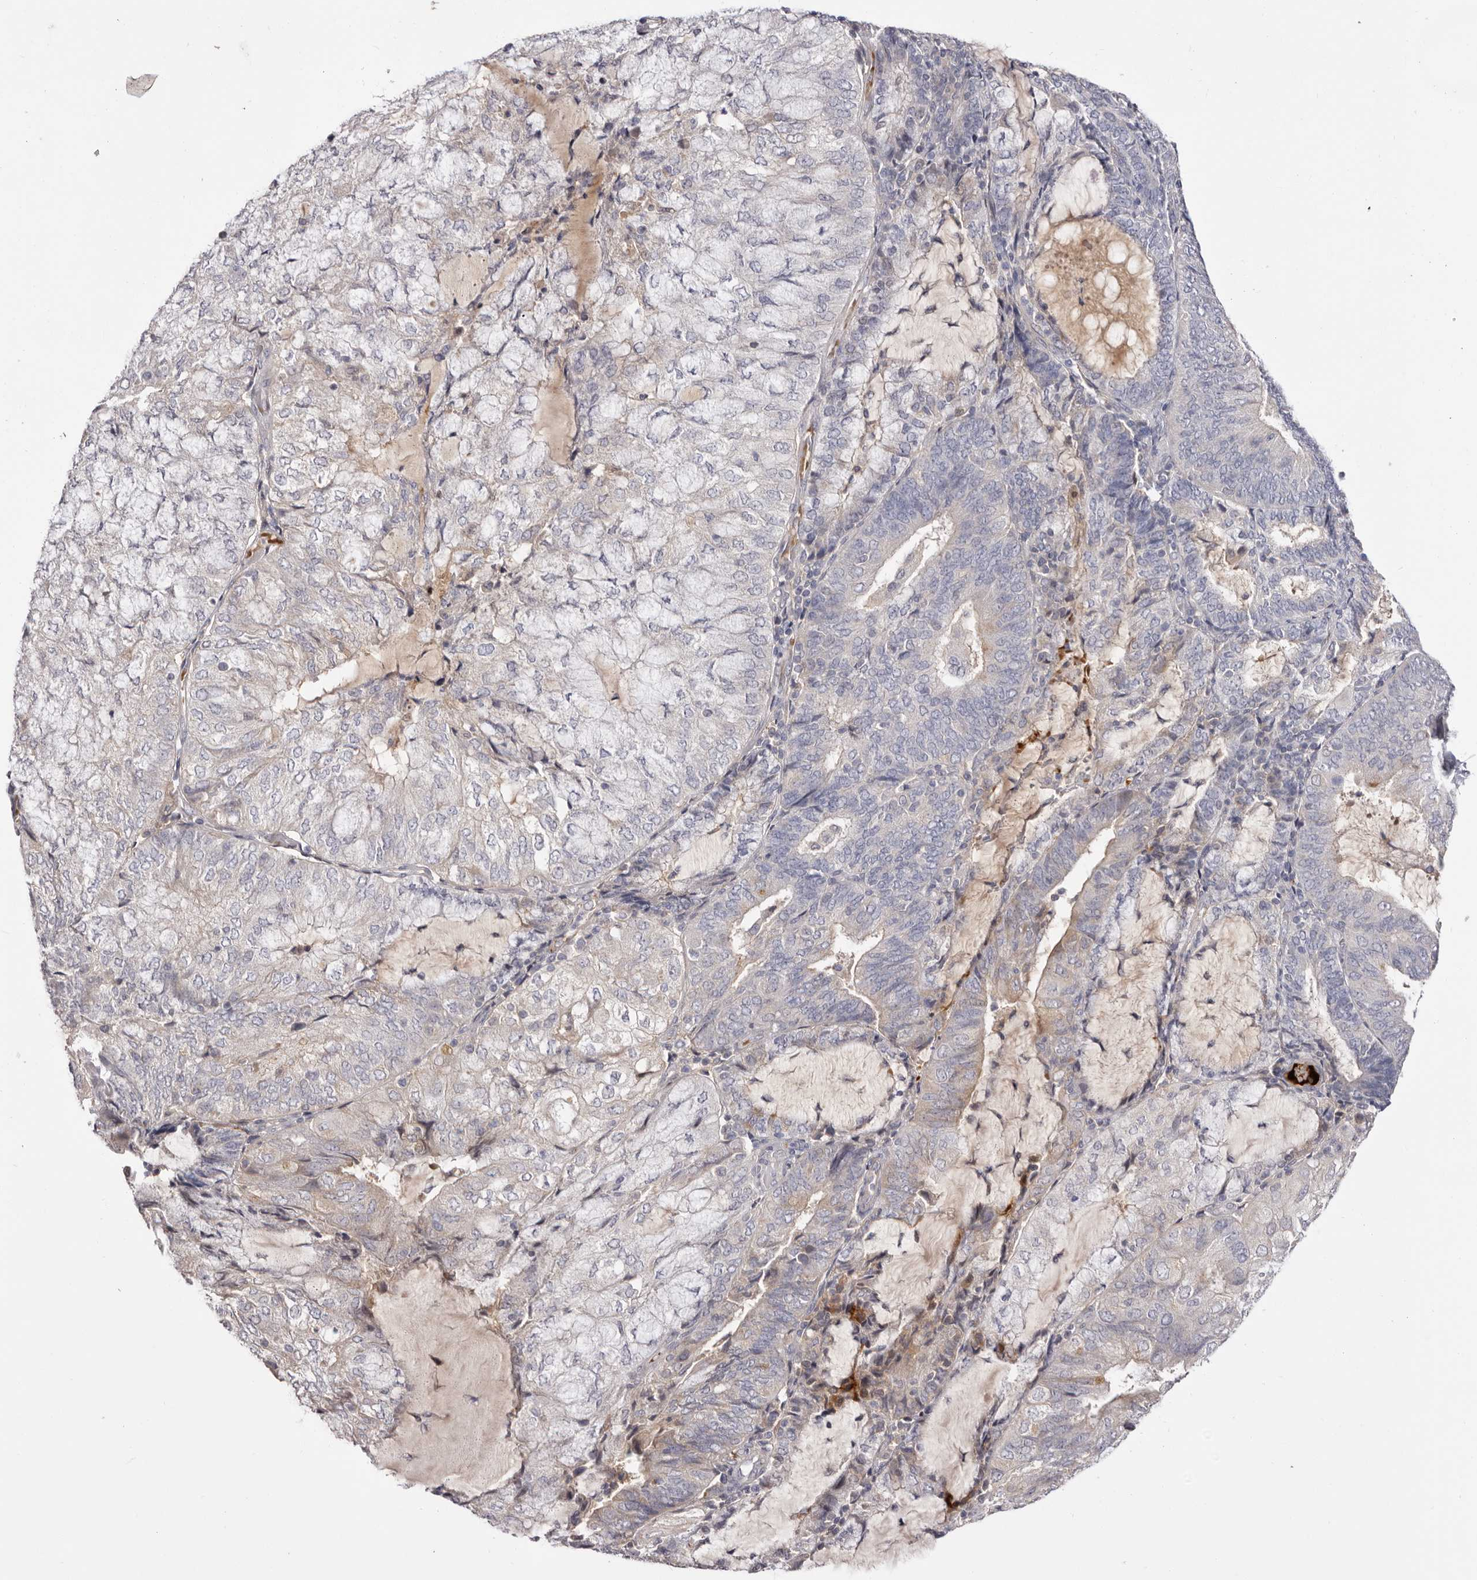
{"staining": {"intensity": "weak", "quantity": "<25%", "location": "cytoplasmic/membranous"}, "tissue": "endometrial cancer", "cell_type": "Tumor cells", "image_type": "cancer", "snomed": [{"axis": "morphology", "description": "Adenocarcinoma, NOS"}, {"axis": "topography", "description": "Endometrium"}], "caption": "Photomicrograph shows no protein expression in tumor cells of endometrial cancer (adenocarcinoma) tissue. (DAB (3,3'-diaminobenzidine) immunohistochemistry (IHC) visualized using brightfield microscopy, high magnification).", "gene": "LMLN", "patient": {"sex": "female", "age": 81}}